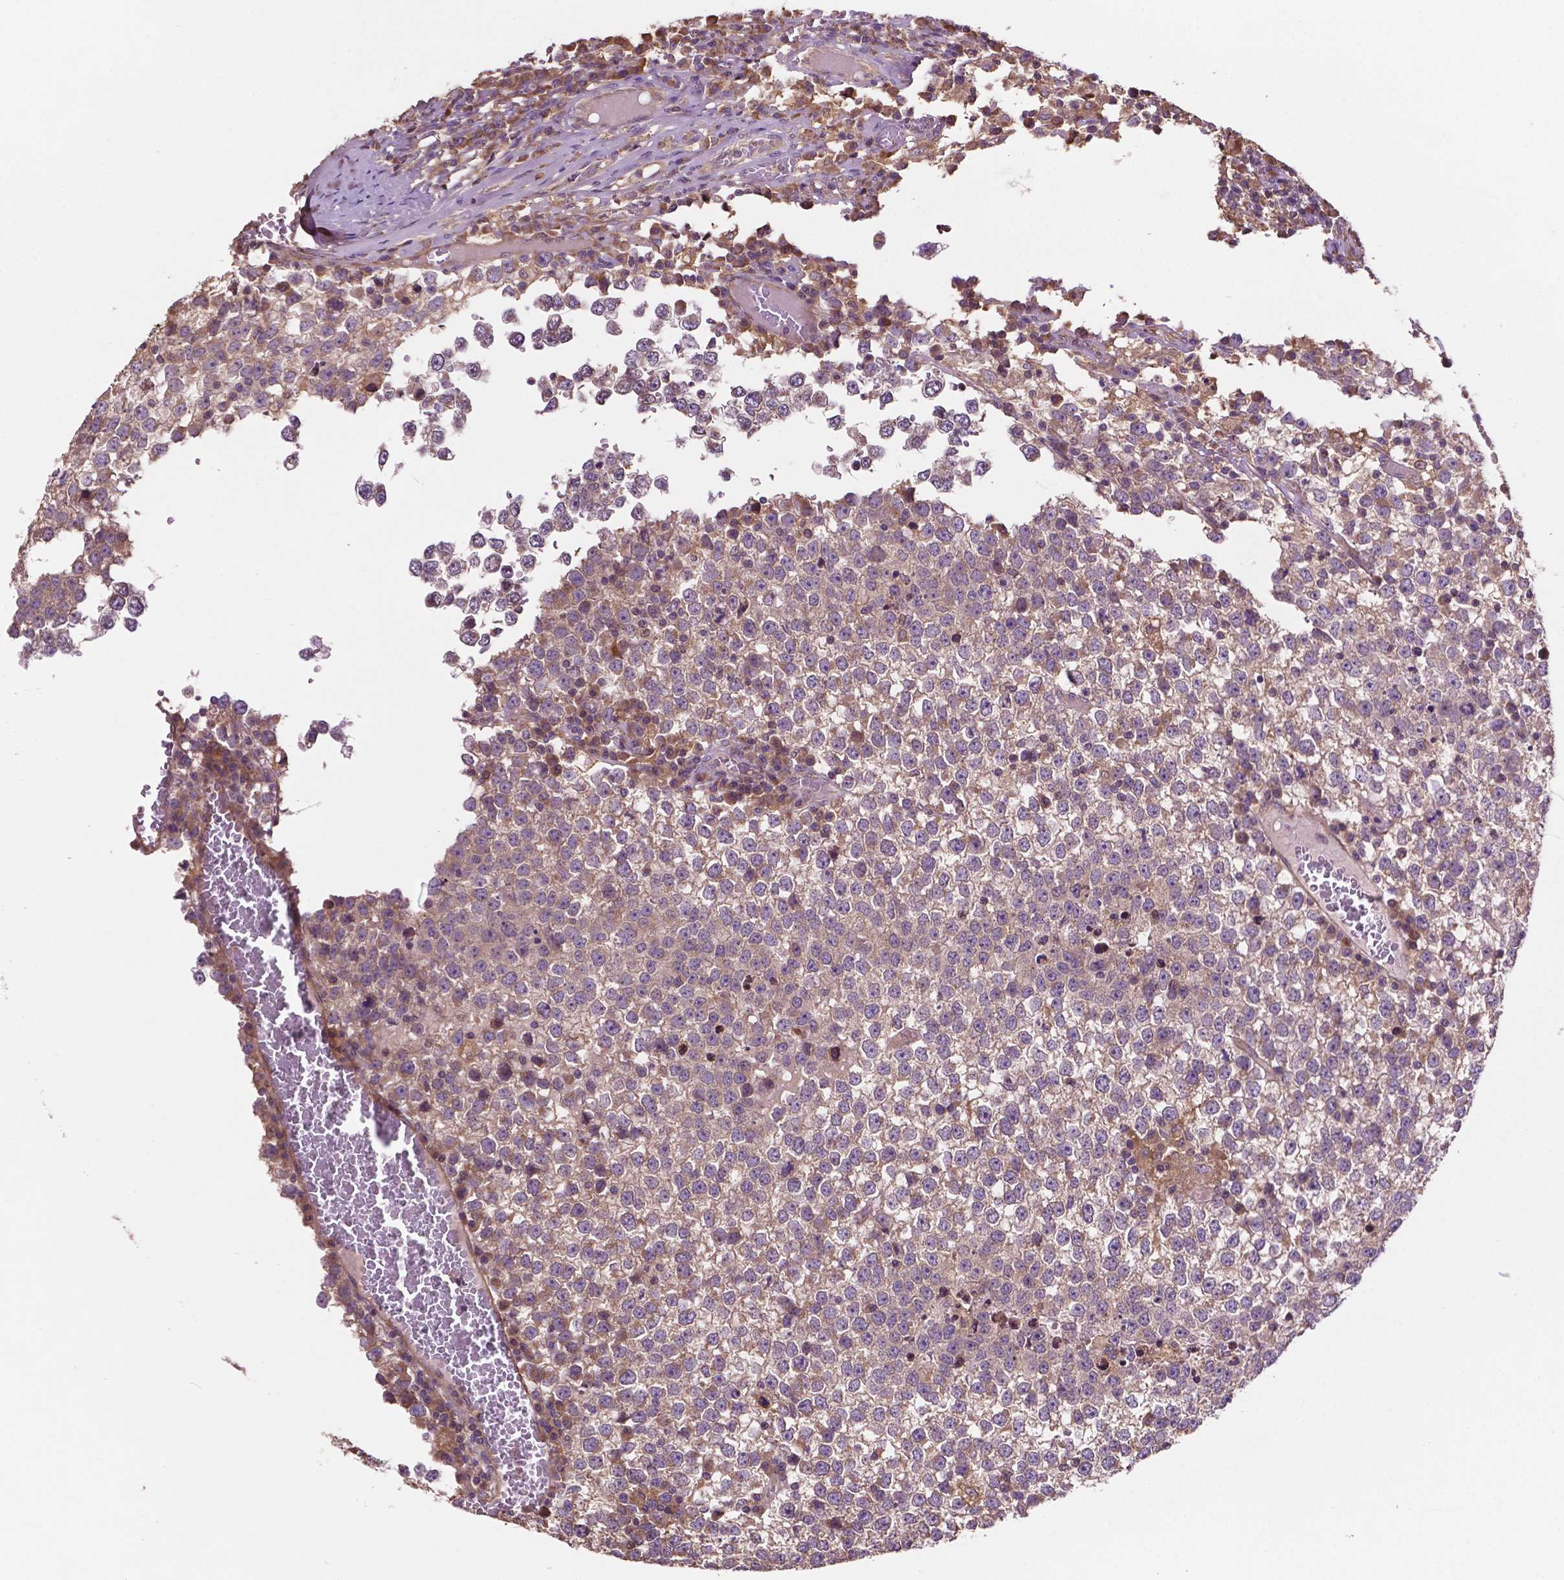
{"staining": {"intensity": "weak", "quantity": "25%-75%", "location": "cytoplasmic/membranous"}, "tissue": "testis cancer", "cell_type": "Tumor cells", "image_type": "cancer", "snomed": [{"axis": "morphology", "description": "Seminoma, NOS"}, {"axis": "topography", "description": "Testis"}], "caption": "This is a histology image of immunohistochemistry staining of seminoma (testis), which shows weak positivity in the cytoplasmic/membranous of tumor cells.", "gene": "GJA9", "patient": {"sex": "male", "age": 65}}